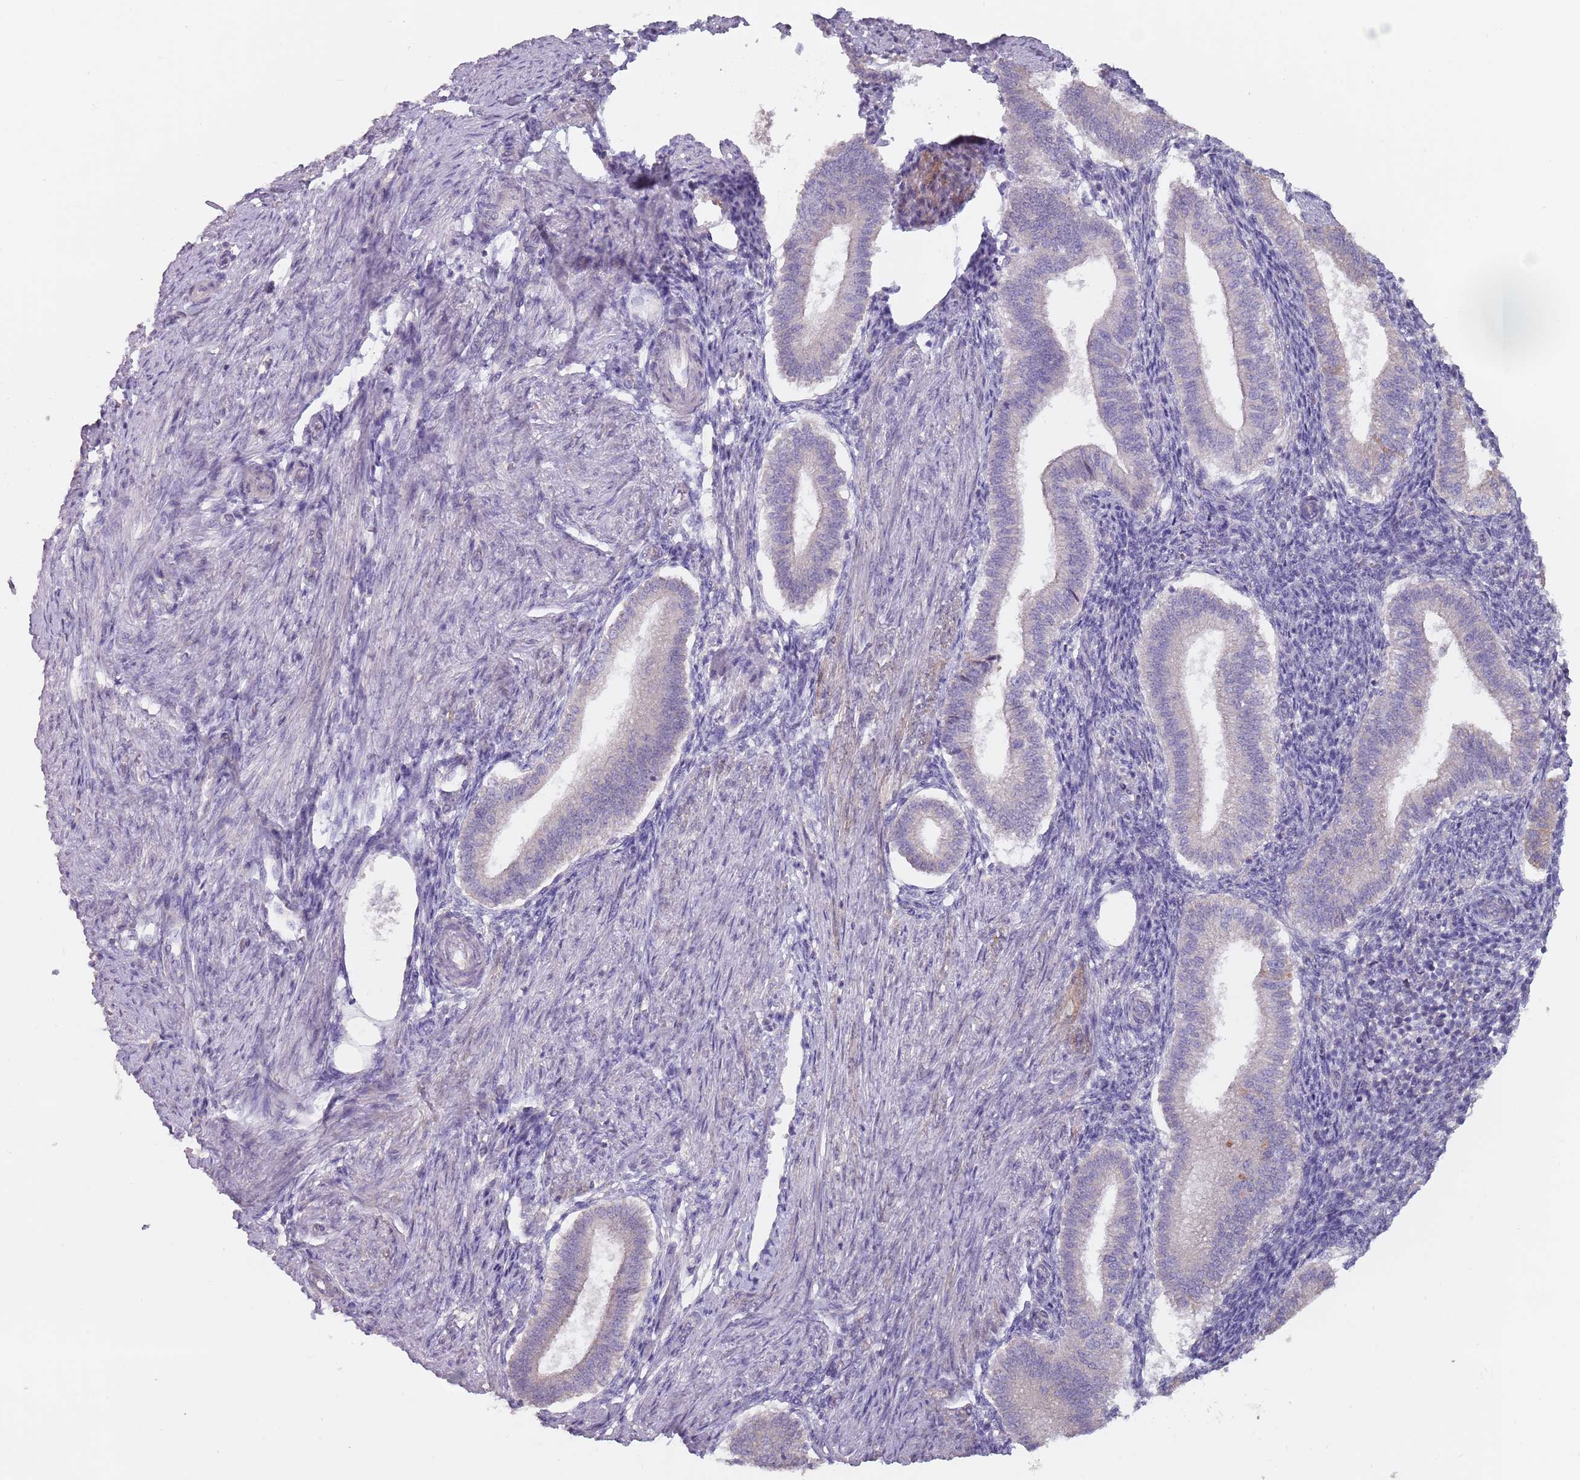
{"staining": {"intensity": "negative", "quantity": "none", "location": "none"}, "tissue": "endometrium", "cell_type": "Cells in endometrial stroma", "image_type": "normal", "snomed": [{"axis": "morphology", "description": "Normal tissue, NOS"}, {"axis": "topography", "description": "Endometrium"}], "caption": "Immunohistochemistry (IHC) of unremarkable human endometrium shows no staining in cells in endometrial stroma.", "gene": "DXO", "patient": {"sex": "female", "age": 25}}